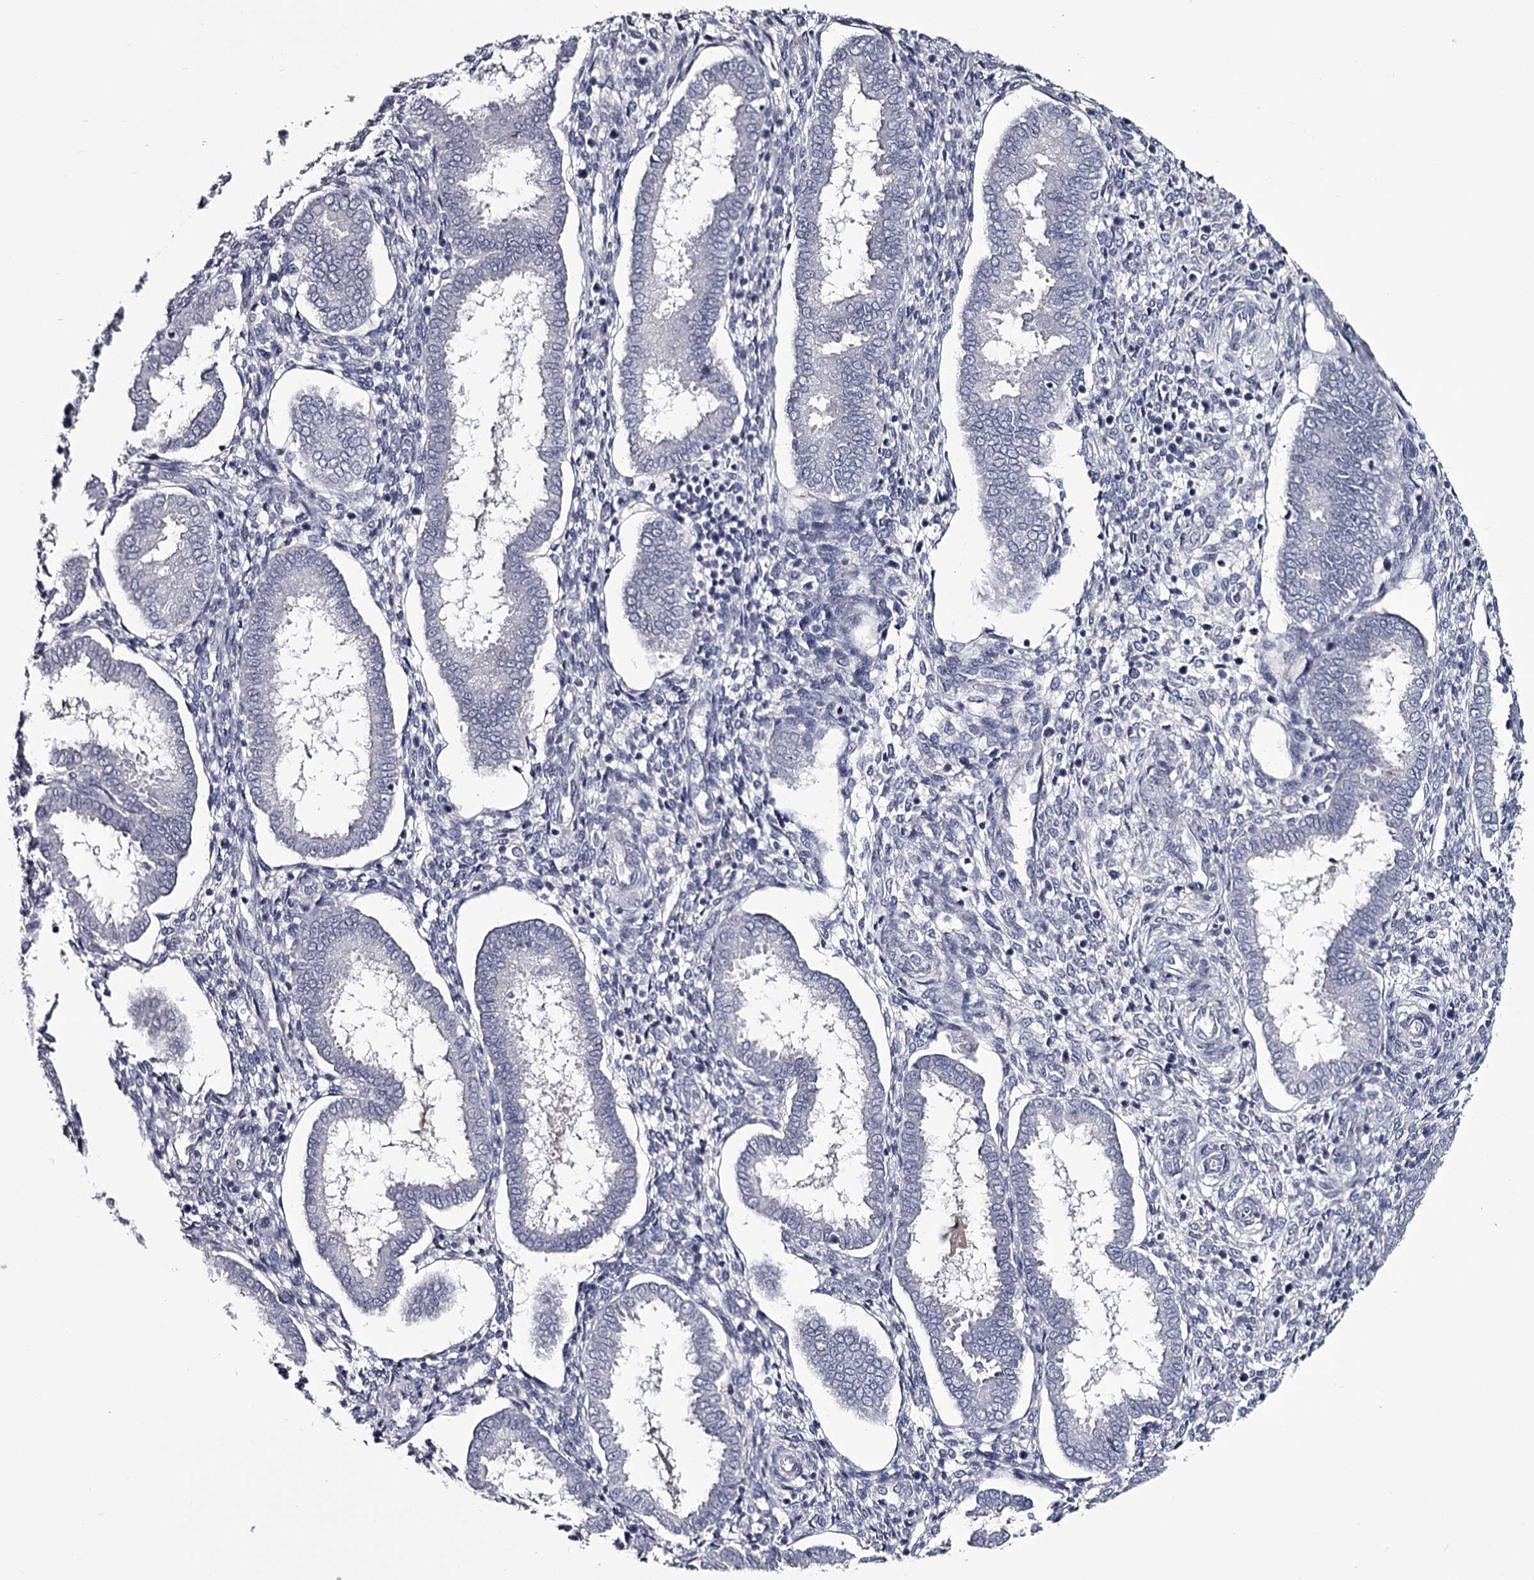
{"staining": {"intensity": "negative", "quantity": "none", "location": "none"}, "tissue": "endometrium", "cell_type": "Cells in endometrial stroma", "image_type": "normal", "snomed": [{"axis": "morphology", "description": "Normal tissue, NOS"}, {"axis": "topography", "description": "Endometrium"}], "caption": "IHC of benign endometrium demonstrates no expression in cells in endometrial stroma. The staining is performed using DAB (3,3'-diaminobenzidine) brown chromogen with nuclei counter-stained in using hematoxylin.", "gene": "DAO", "patient": {"sex": "female", "age": 24}}